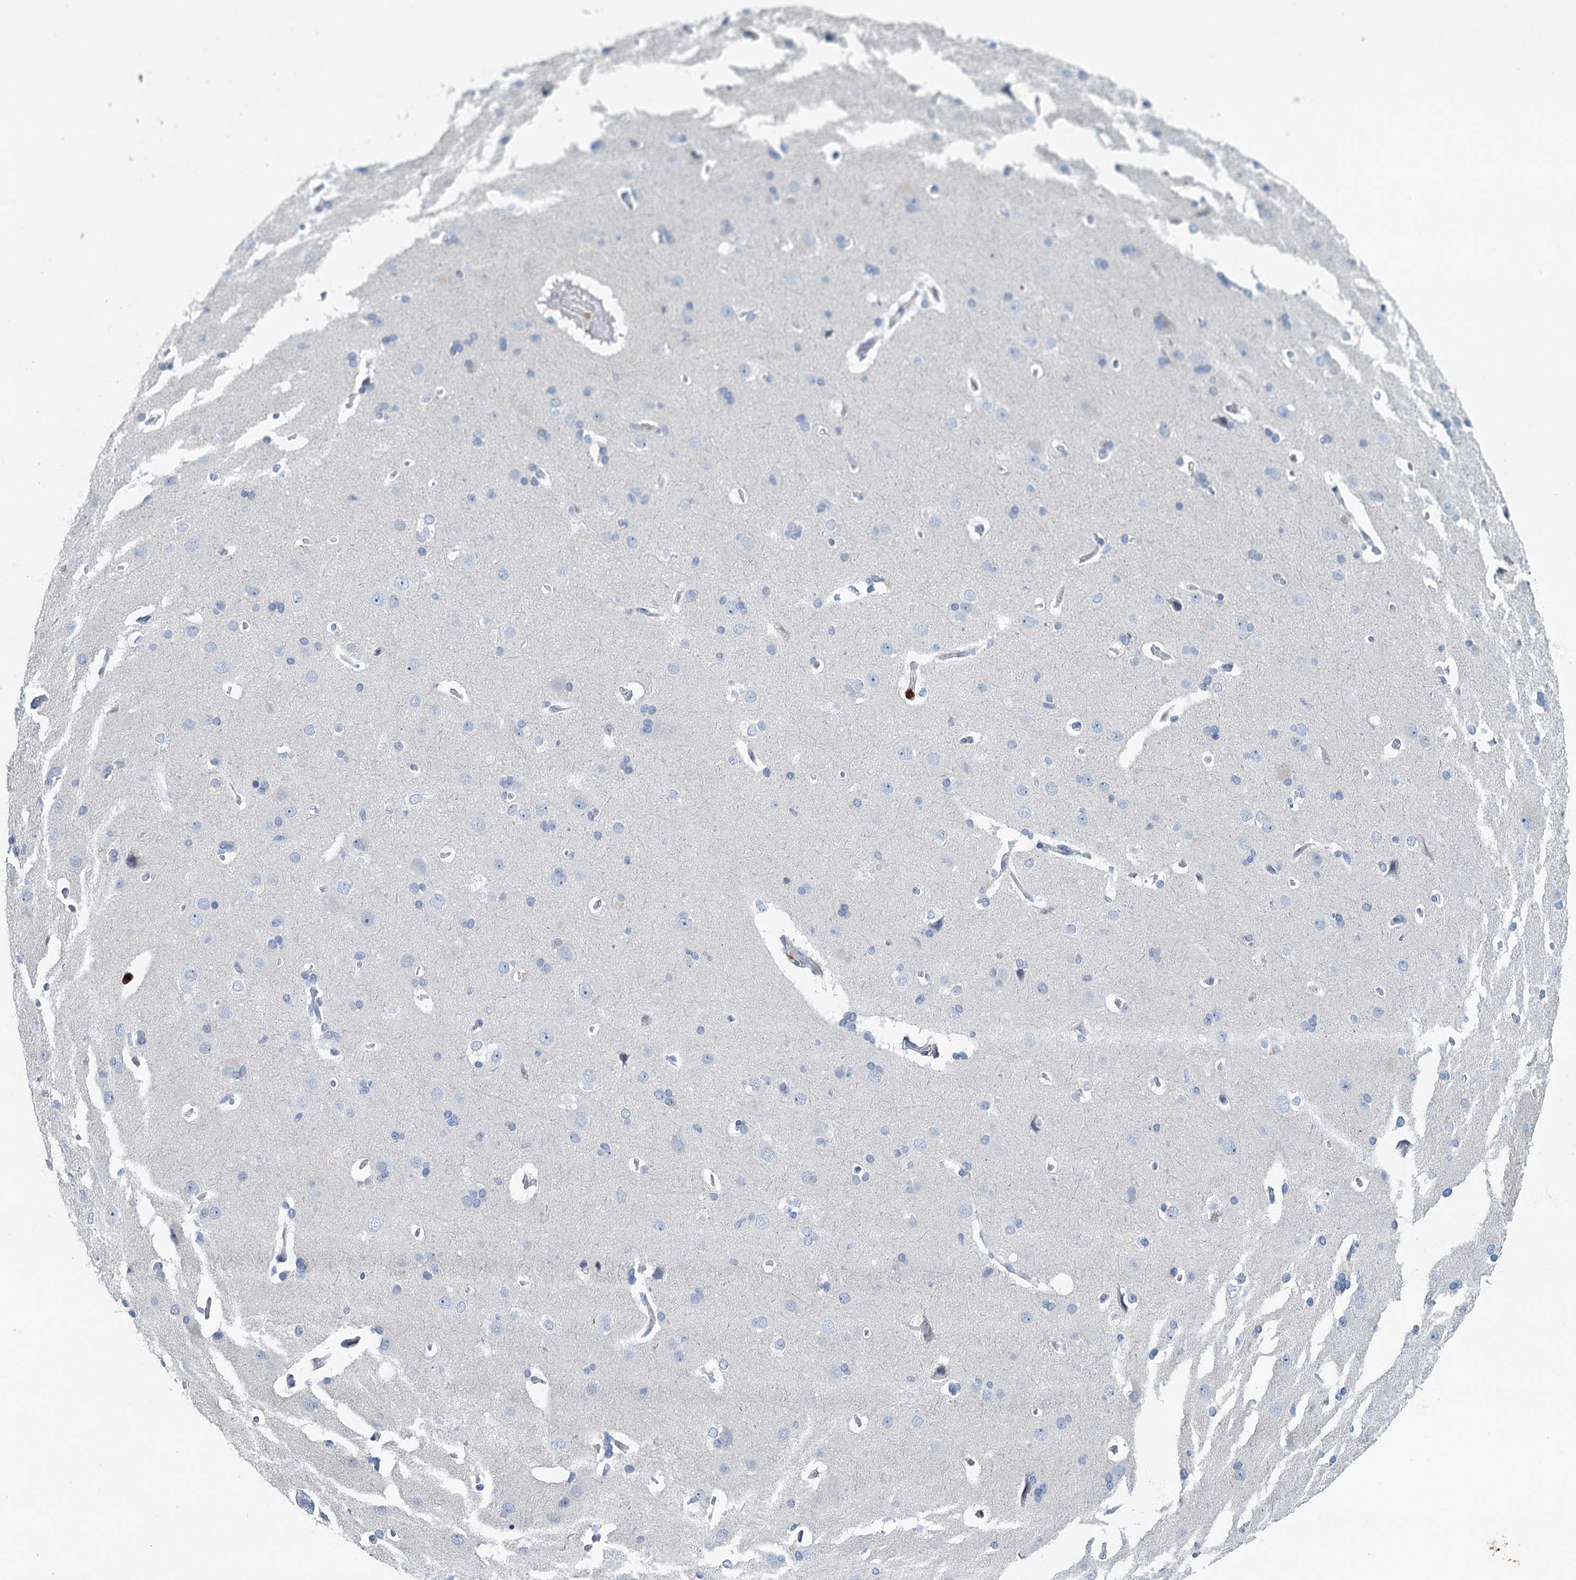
{"staining": {"intensity": "negative", "quantity": "none", "location": "none"}, "tissue": "cerebral cortex", "cell_type": "Endothelial cells", "image_type": "normal", "snomed": [{"axis": "morphology", "description": "Normal tissue, NOS"}, {"axis": "topography", "description": "Cerebral cortex"}], "caption": "Histopathology image shows no significant protein staining in endothelial cells of normal cerebral cortex. (Immunohistochemistry (ihc), brightfield microscopy, high magnification).", "gene": "ANKDD1A", "patient": {"sex": "male", "age": 62}}